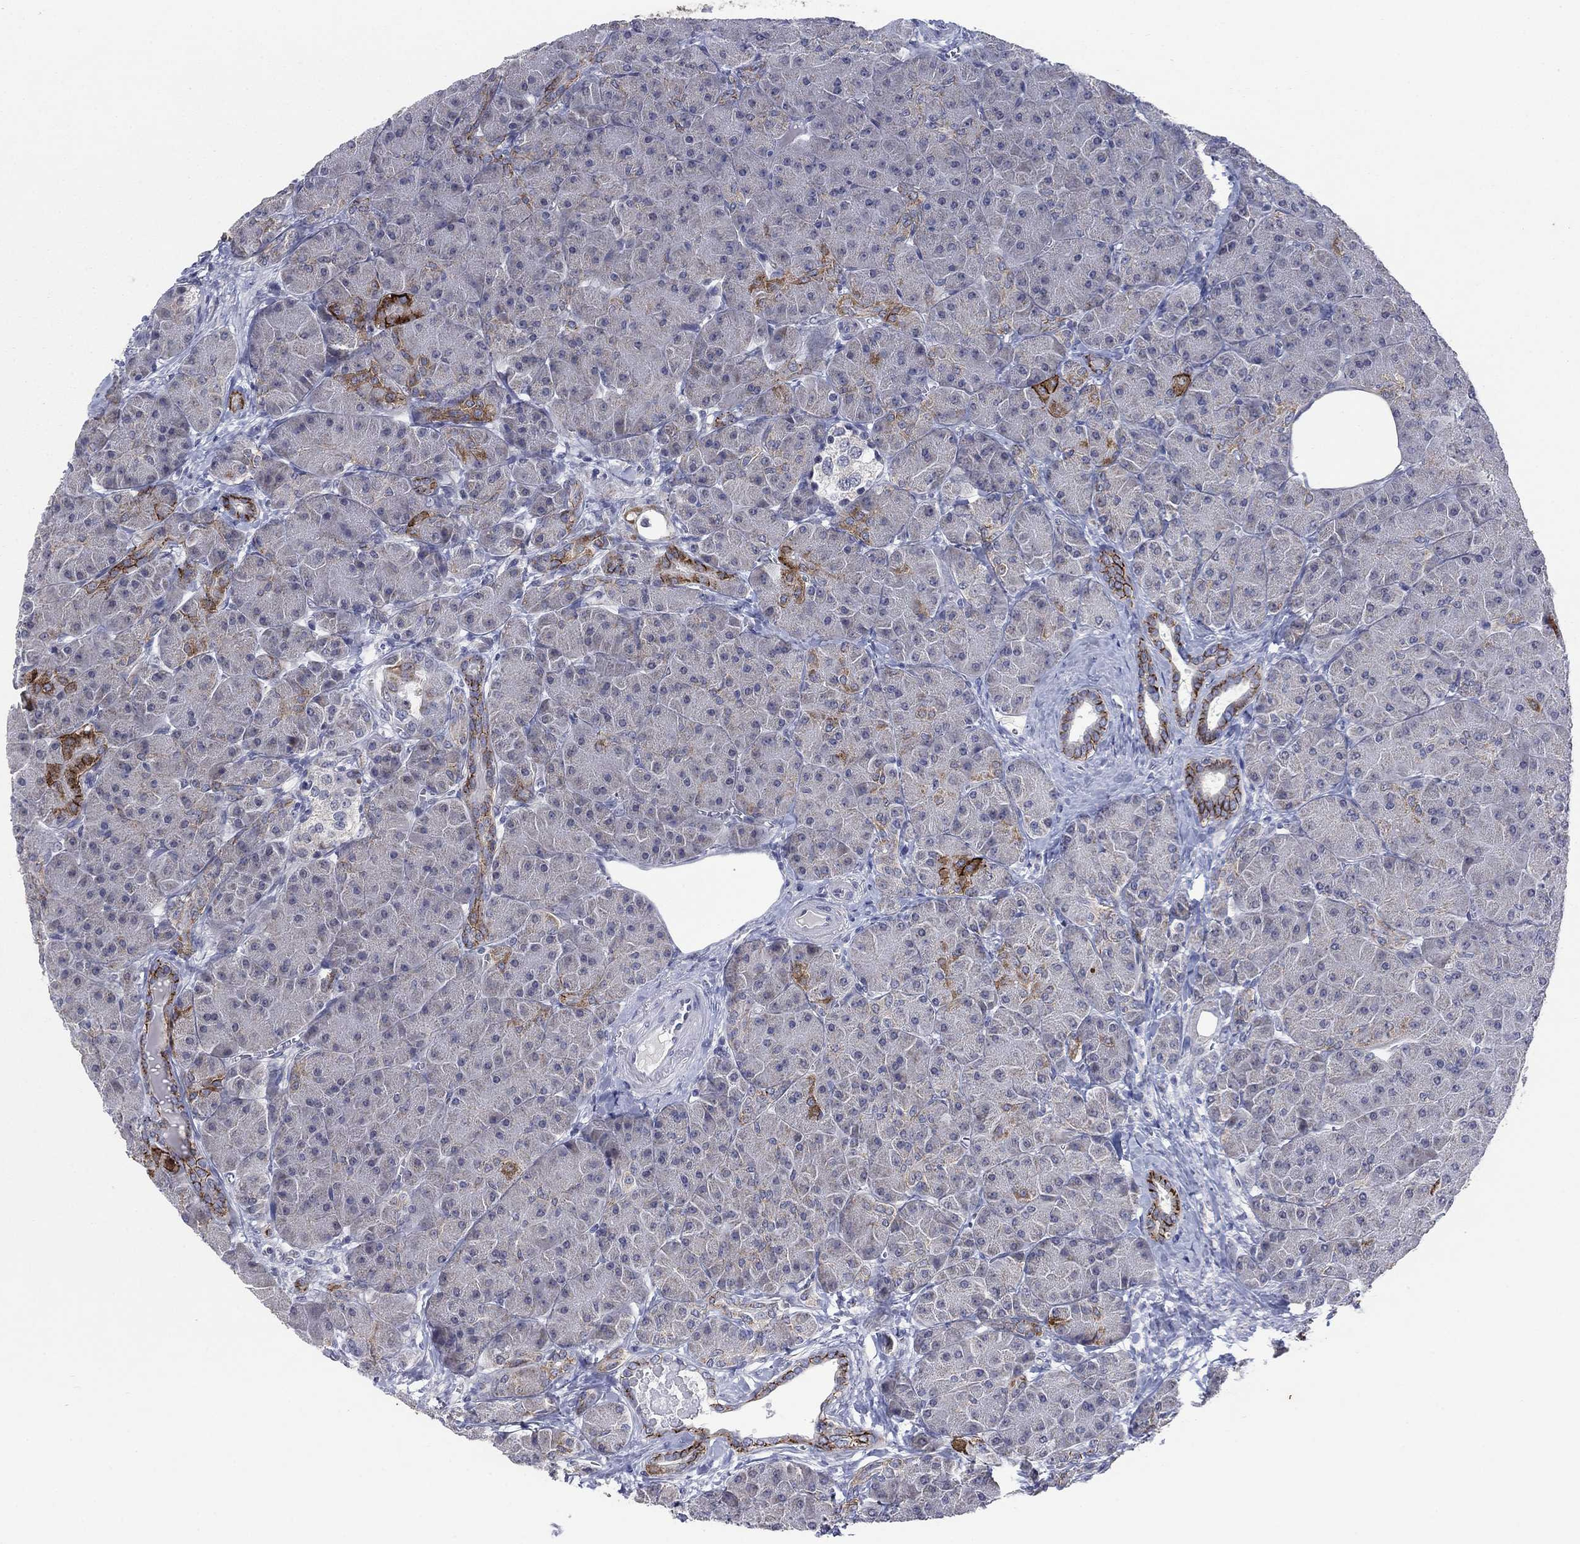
{"staining": {"intensity": "strong", "quantity": "<25%", "location": "cytoplasmic/membranous"}, "tissue": "pancreas", "cell_type": "Exocrine glandular cells", "image_type": "normal", "snomed": [{"axis": "morphology", "description": "Normal tissue, NOS"}, {"axis": "topography", "description": "Pancreas"}], "caption": "Immunohistochemical staining of benign human pancreas demonstrates <25% levels of strong cytoplasmic/membranous protein positivity in approximately <25% of exocrine glandular cells. The protein of interest is shown in brown color, while the nuclei are stained blue.", "gene": "SDC1", "patient": {"sex": "male", "age": 61}}